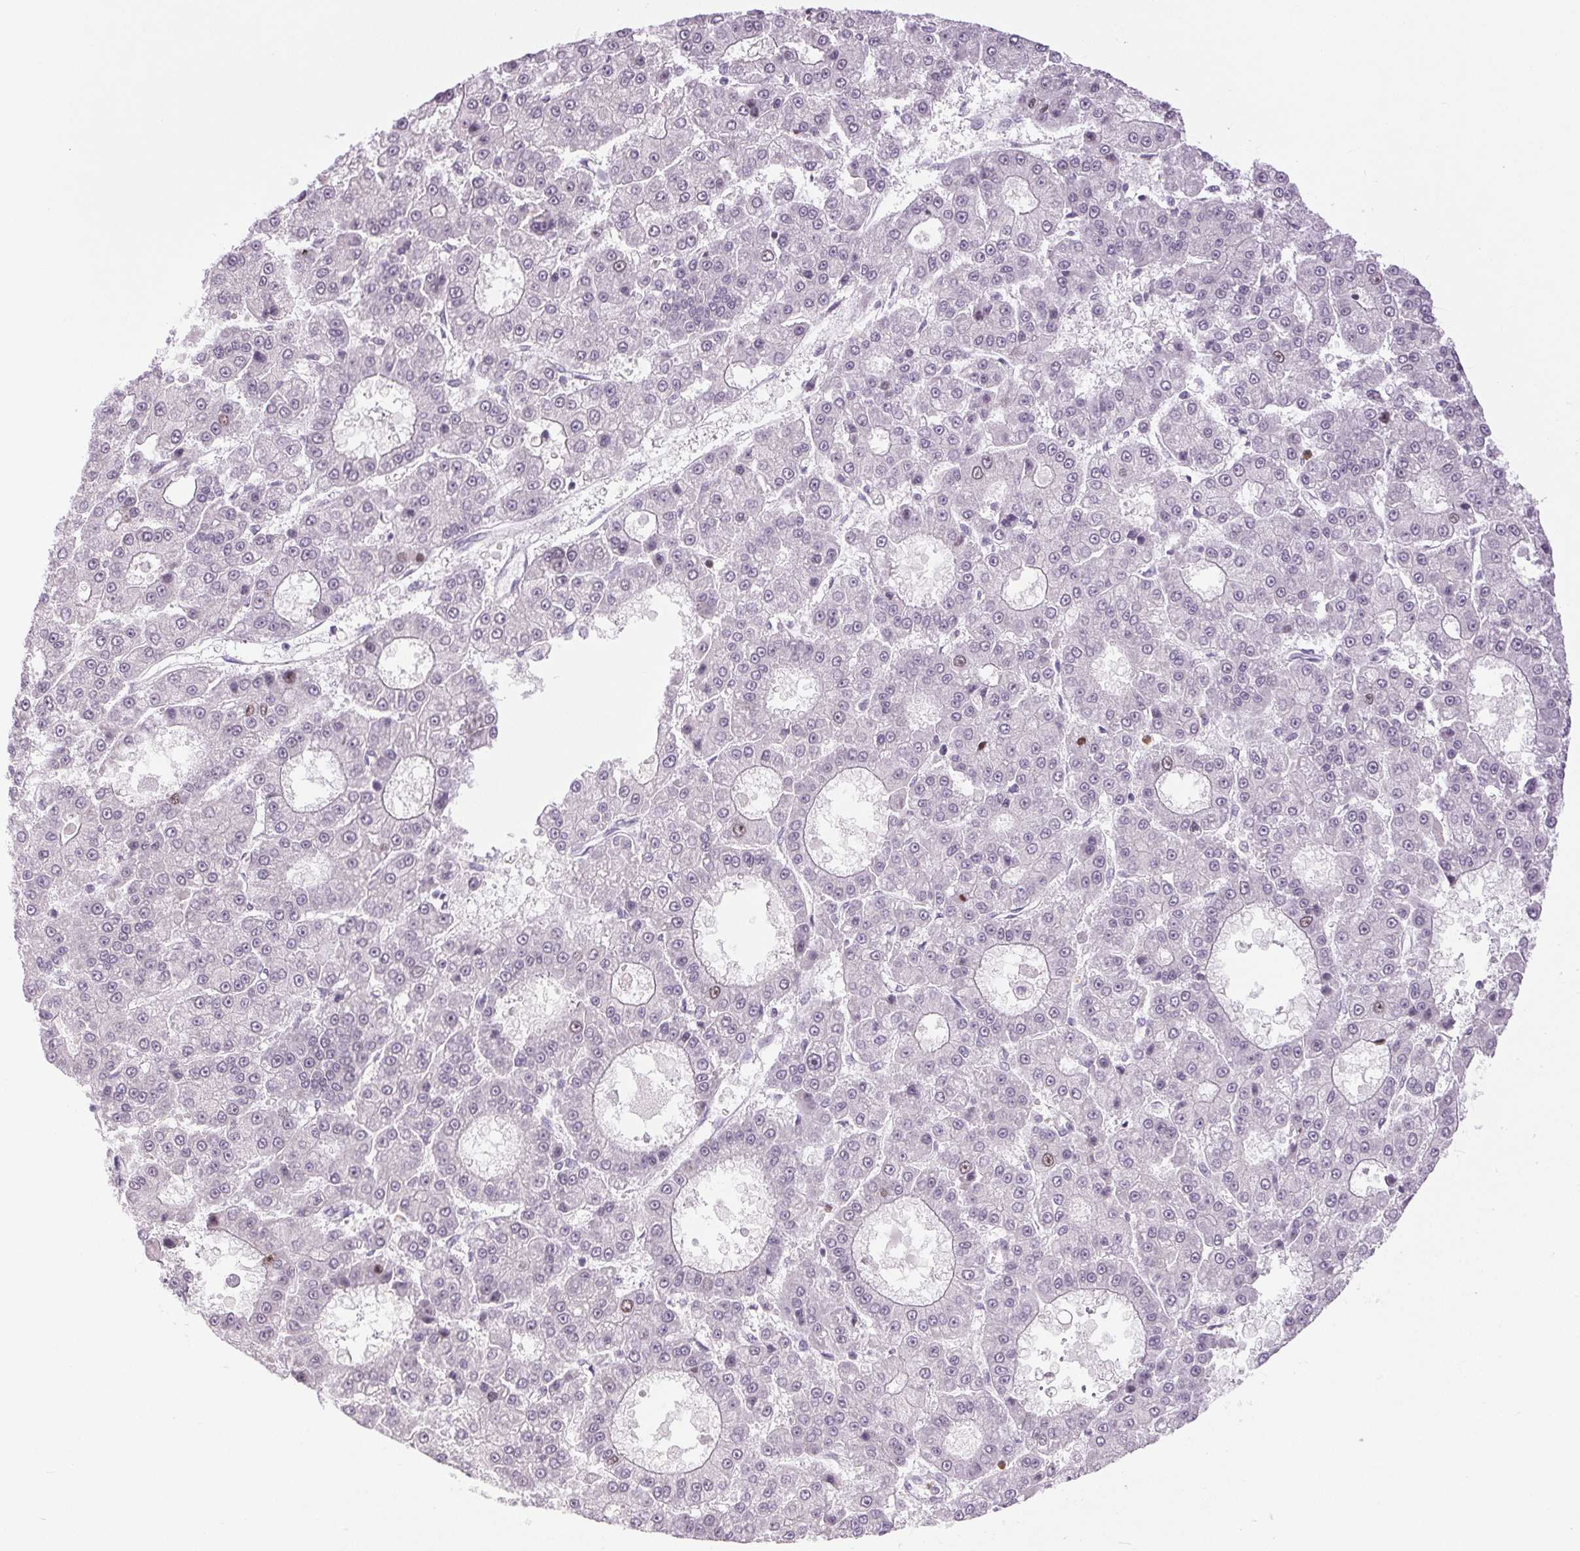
{"staining": {"intensity": "negative", "quantity": "none", "location": "none"}, "tissue": "liver cancer", "cell_type": "Tumor cells", "image_type": "cancer", "snomed": [{"axis": "morphology", "description": "Carcinoma, Hepatocellular, NOS"}, {"axis": "topography", "description": "Liver"}], "caption": "DAB immunohistochemical staining of liver cancer reveals no significant expression in tumor cells. Nuclei are stained in blue.", "gene": "SMIM6", "patient": {"sex": "male", "age": 70}}